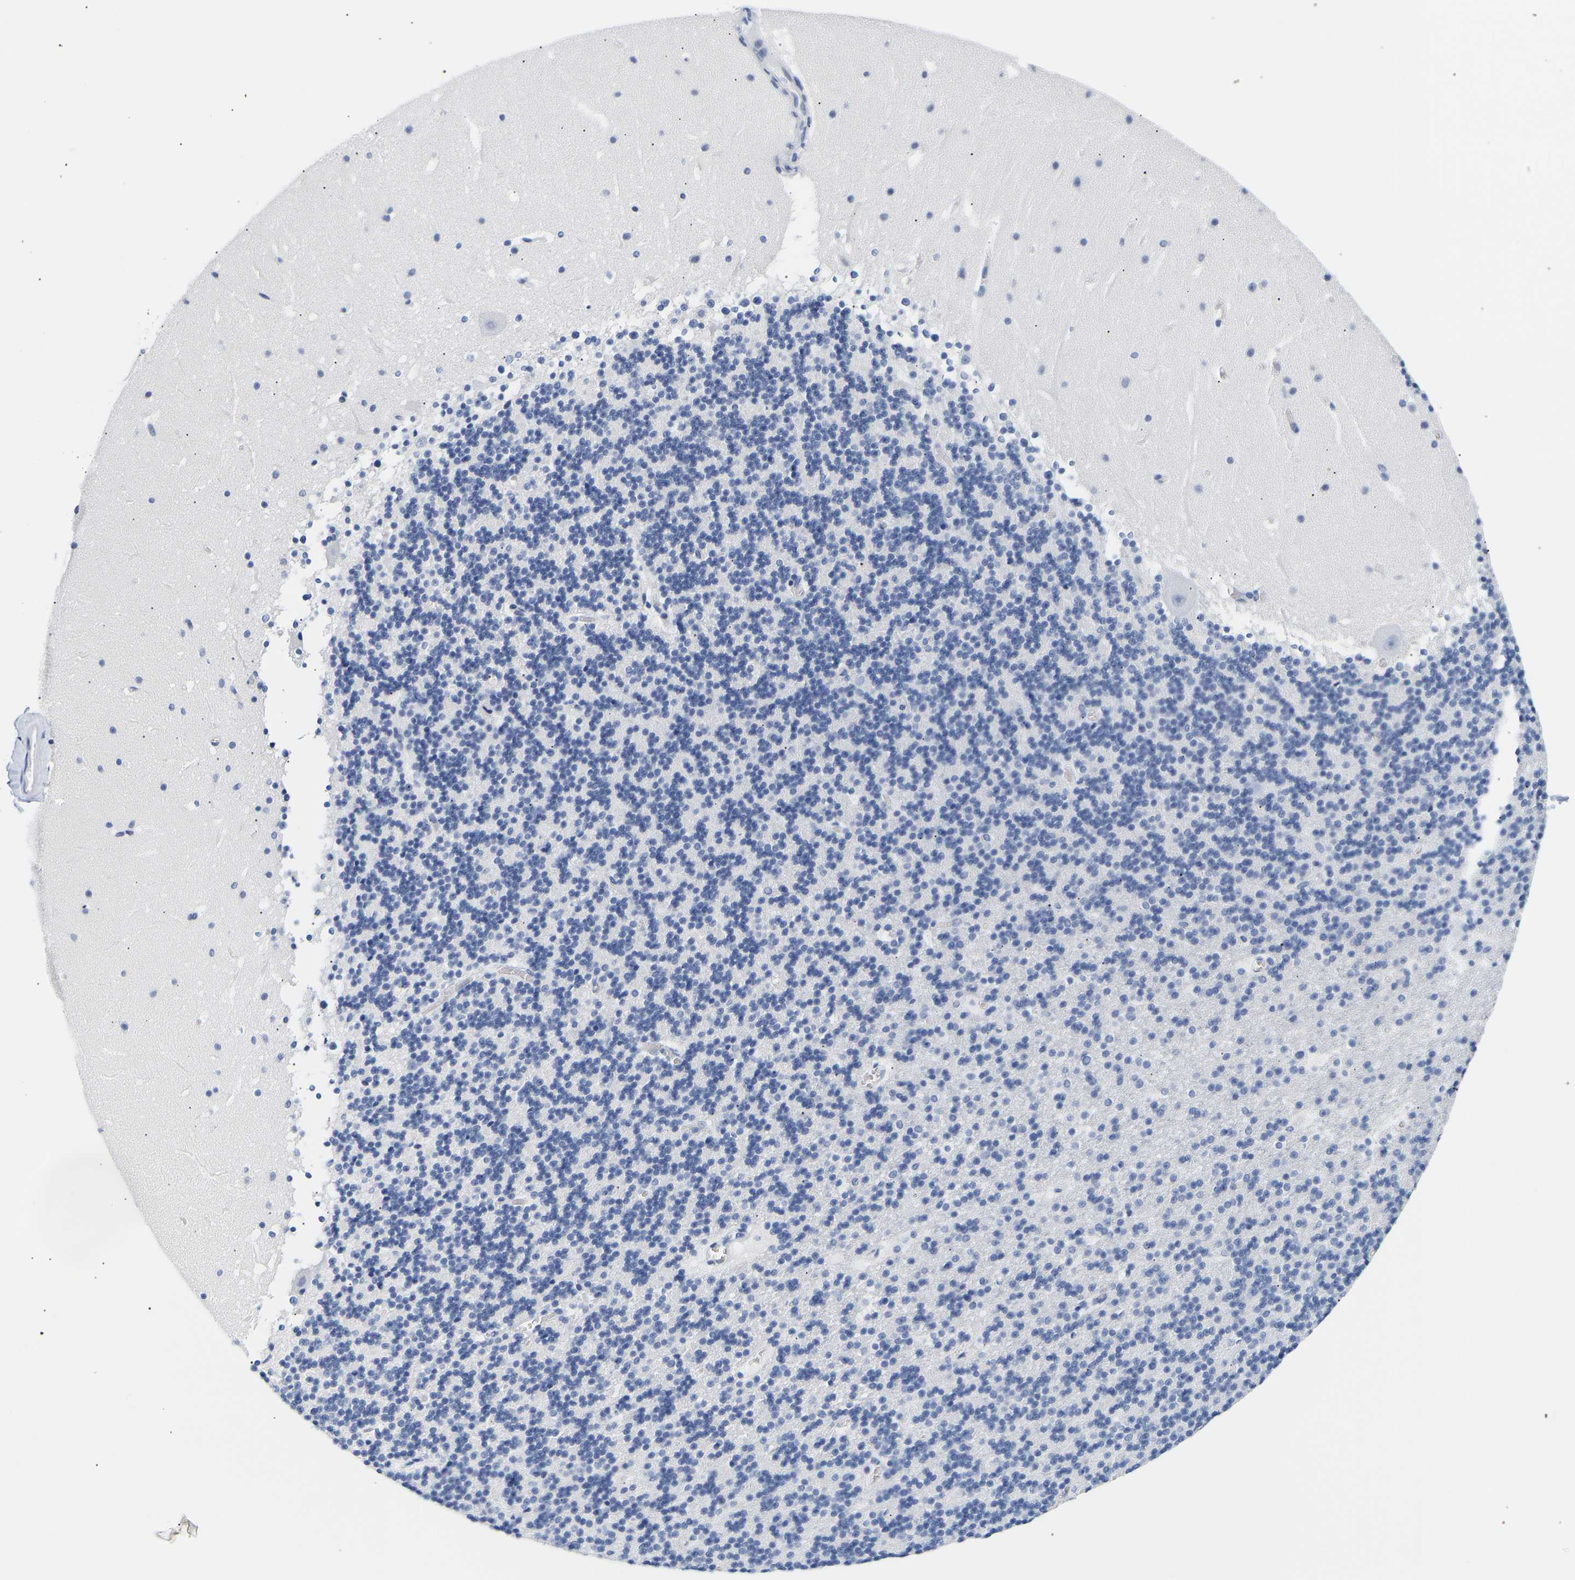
{"staining": {"intensity": "negative", "quantity": "none", "location": "none"}, "tissue": "cerebellum", "cell_type": "Cells in granular layer", "image_type": "normal", "snomed": [{"axis": "morphology", "description": "Normal tissue, NOS"}, {"axis": "topography", "description": "Cerebellum"}], "caption": "The IHC histopathology image has no significant expression in cells in granular layer of cerebellum. (DAB immunohistochemistry visualized using brightfield microscopy, high magnification).", "gene": "SPINK2", "patient": {"sex": "male", "age": 45}}